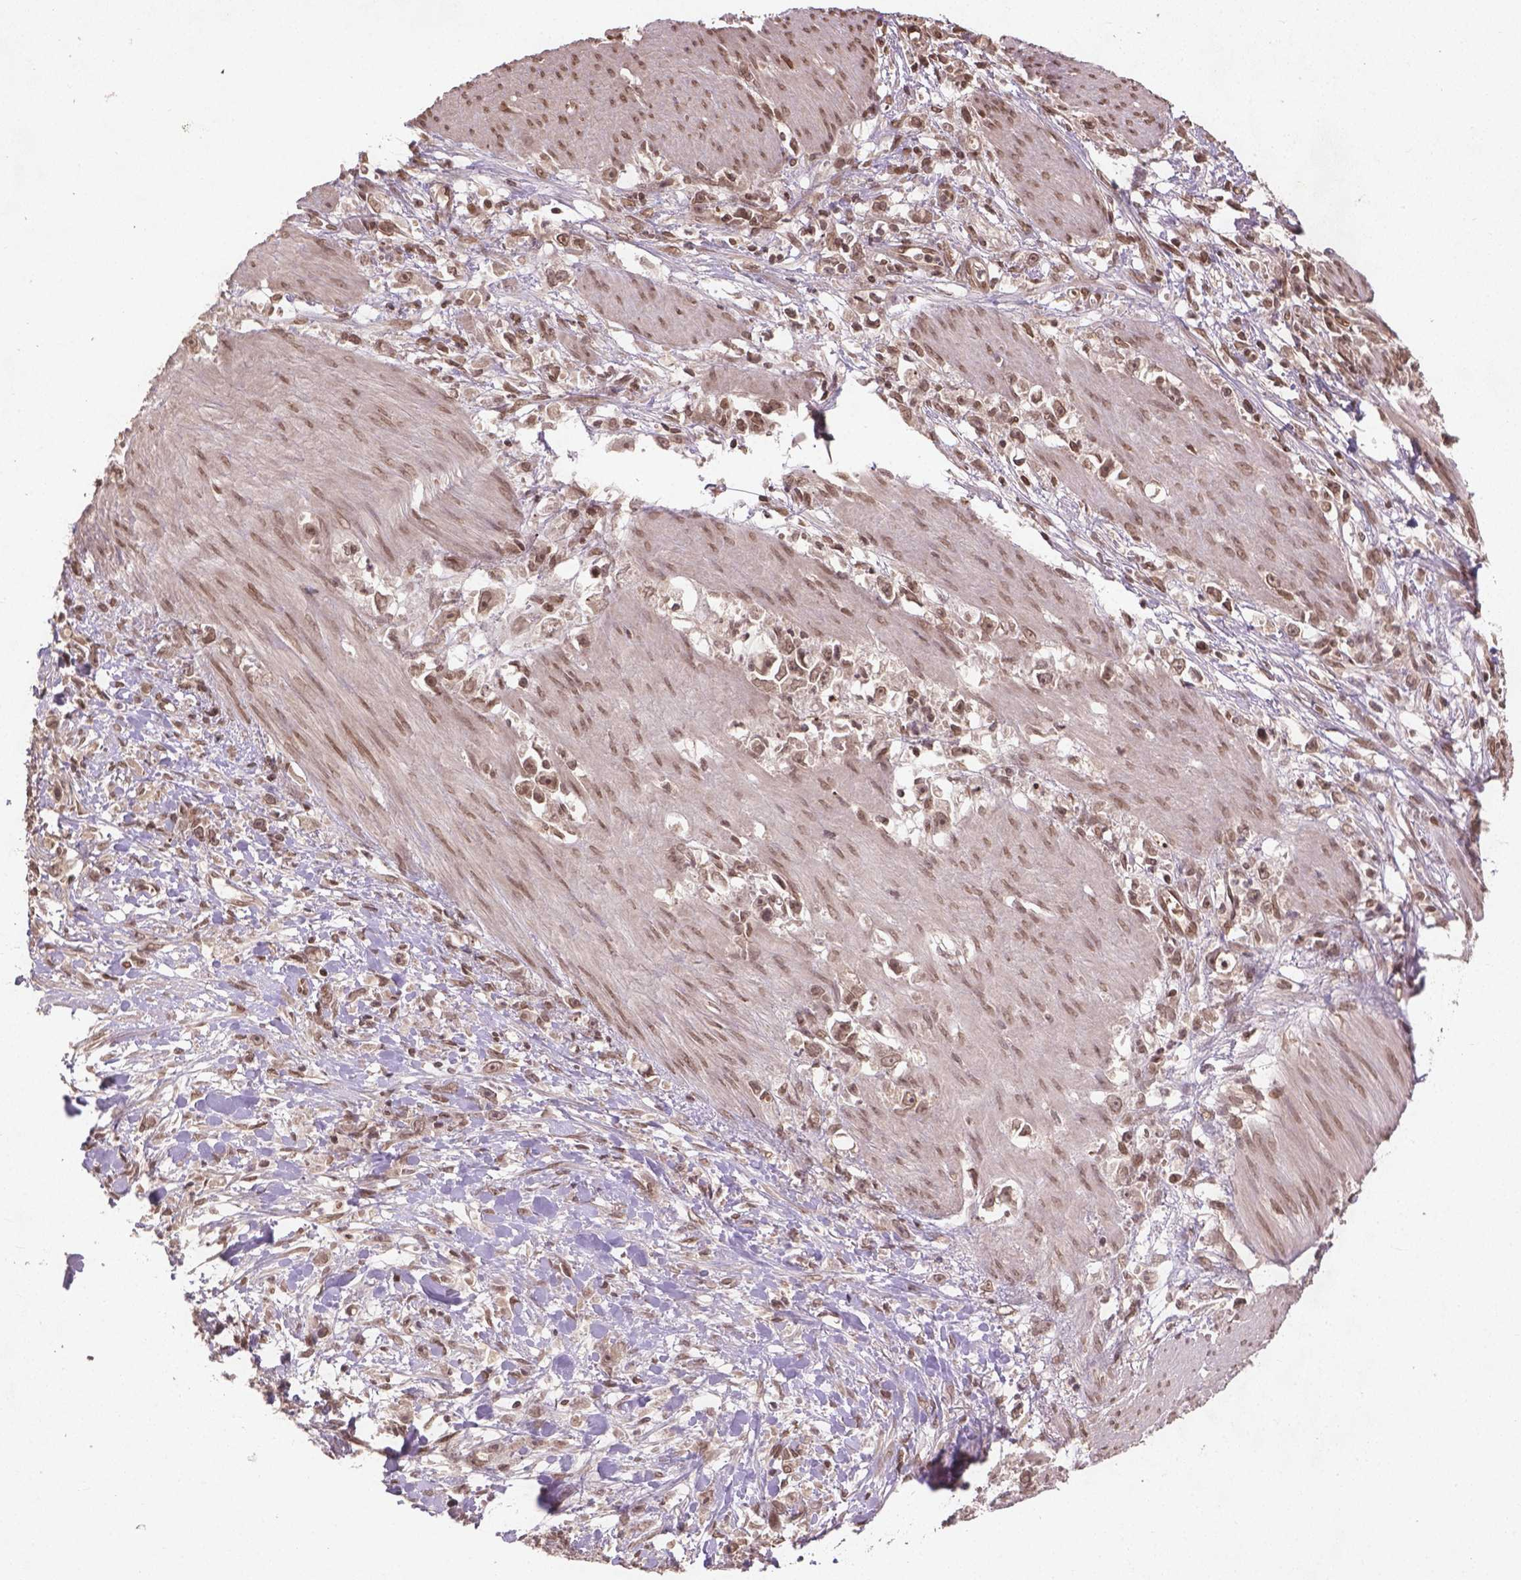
{"staining": {"intensity": "moderate", "quantity": ">75%", "location": "nuclear"}, "tissue": "stomach cancer", "cell_type": "Tumor cells", "image_type": "cancer", "snomed": [{"axis": "morphology", "description": "Adenocarcinoma, NOS"}, {"axis": "topography", "description": "Stomach"}], "caption": "This photomicrograph reveals IHC staining of adenocarcinoma (stomach), with medium moderate nuclear positivity in approximately >75% of tumor cells.", "gene": "BANF1", "patient": {"sex": "female", "age": 59}}